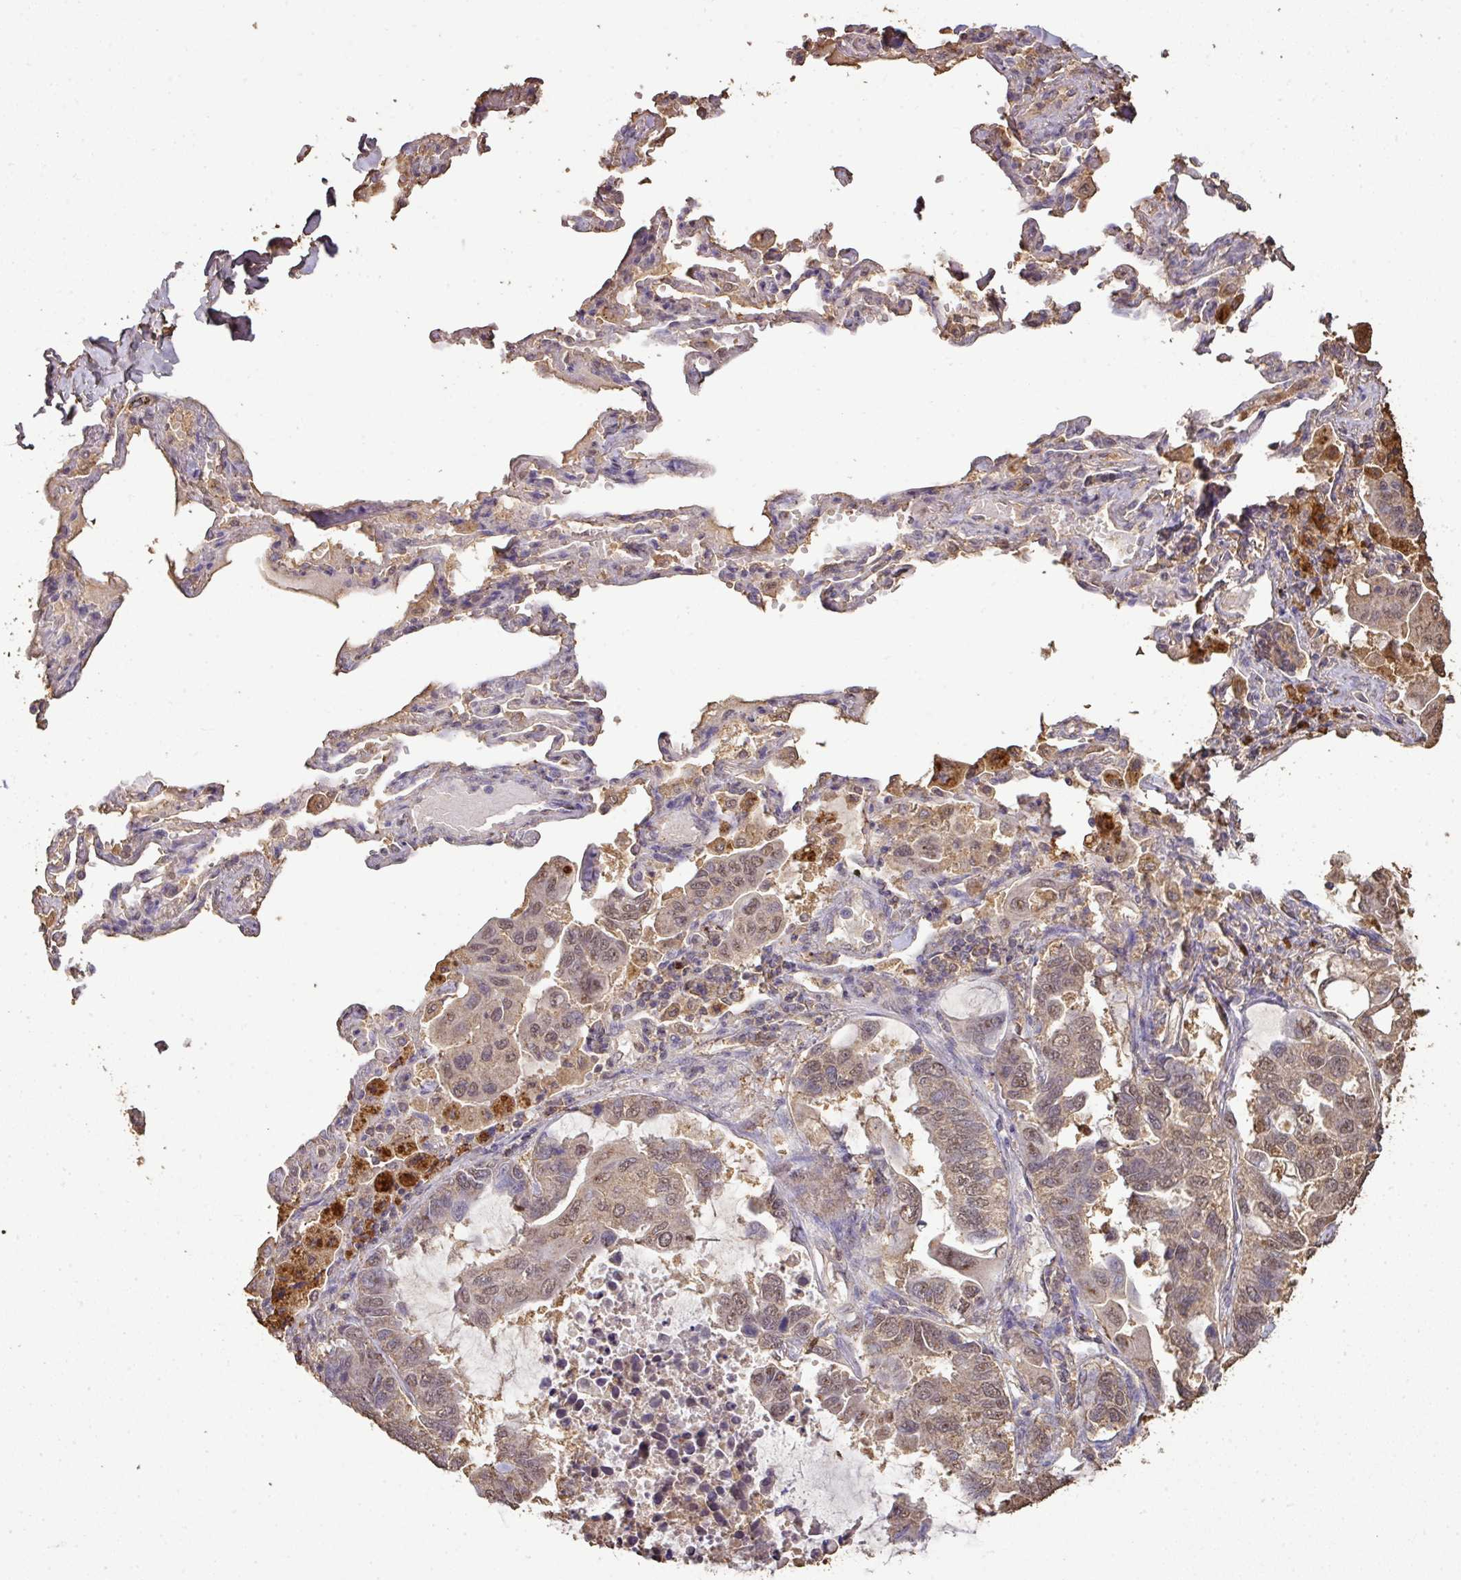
{"staining": {"intensity": "weak", "quantity": ">75%", "location": "cytoplasmic/membranous,nuclear"}, "tissue": "lung cancer", "cell_type": "Tumor cells", "image_type": "cancer", "snomed": [{"axis": "morphology", "description": "Adenocarcinoma, NOS"}, {"axis": "topography", "description": "Lung"}], "caption": "Human lung cancer stained with a brown dye displays weak cytoplasmic/membranous and nuclear positive positivity in approximately >75% of tumor cells.", "gene": "ATAT1", "patient": {"sex": "male", "age": 64}}